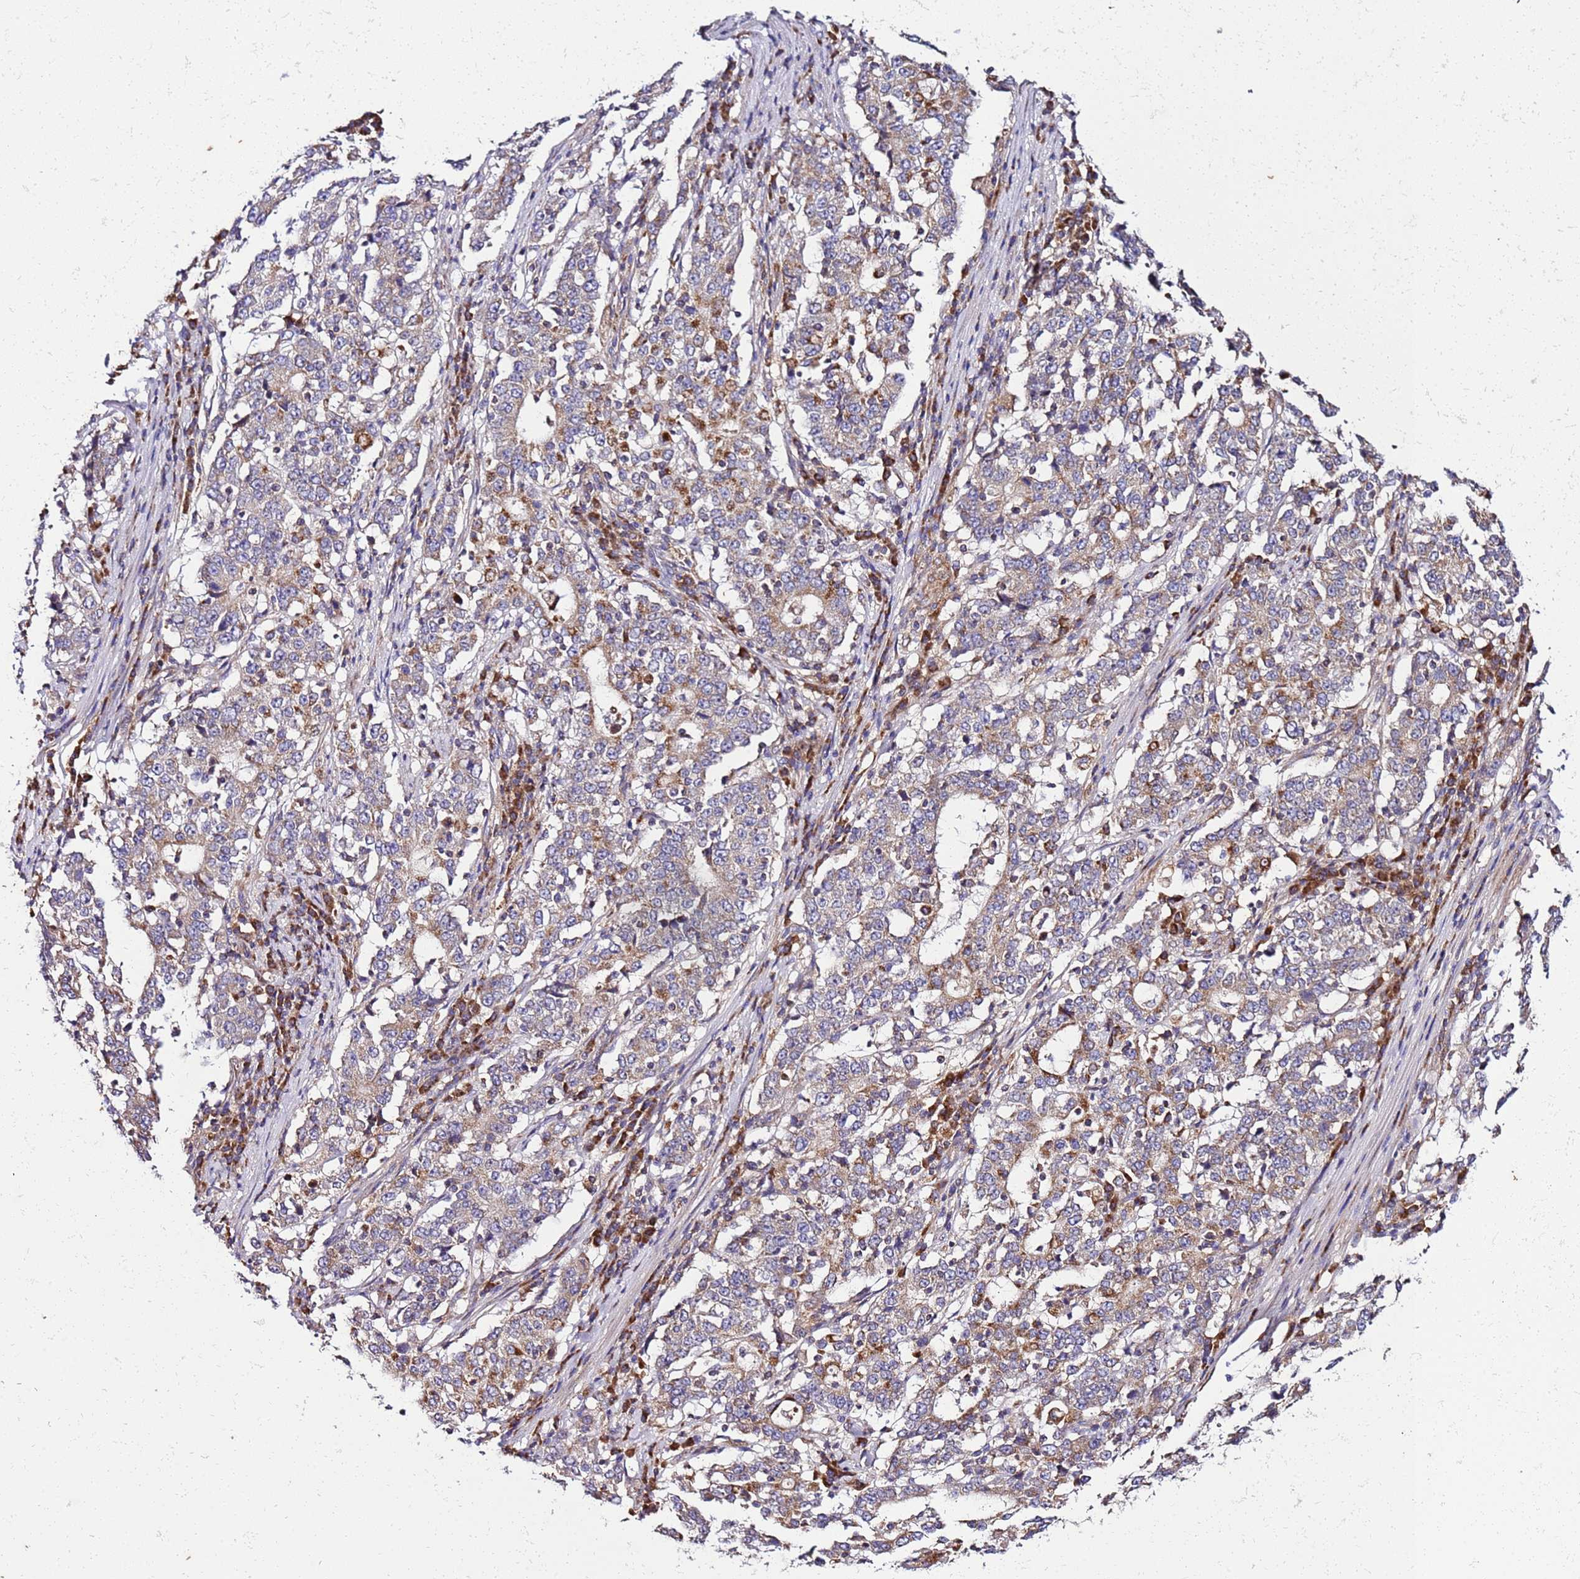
{"staining": {"intensity": "moderate", "quantity": "25%-75%", "location": "cytoplasmic/membranous"}, "tissue": "stomach cancer", "cell_type": "Tumor cells", "image_type": "cancer", "snomed": [{"axis": "morphology", "description": "Adenocarcinoma, NOS"}, {"axis": "topography", "description": "Stomach"}], "caption": "A brown stain shows moderate cytoplasmic/membranous expression of a protein in stomach cancer (adenocarcinoma) tumor cells. The staining was performed using DAB to visualize the protein expression in brown, while the nuclei were stained in blue with hematoxylin (Magnification: 20x).", "gene": "C19orf12", "patient": {"sex": "male", "age": 59}}